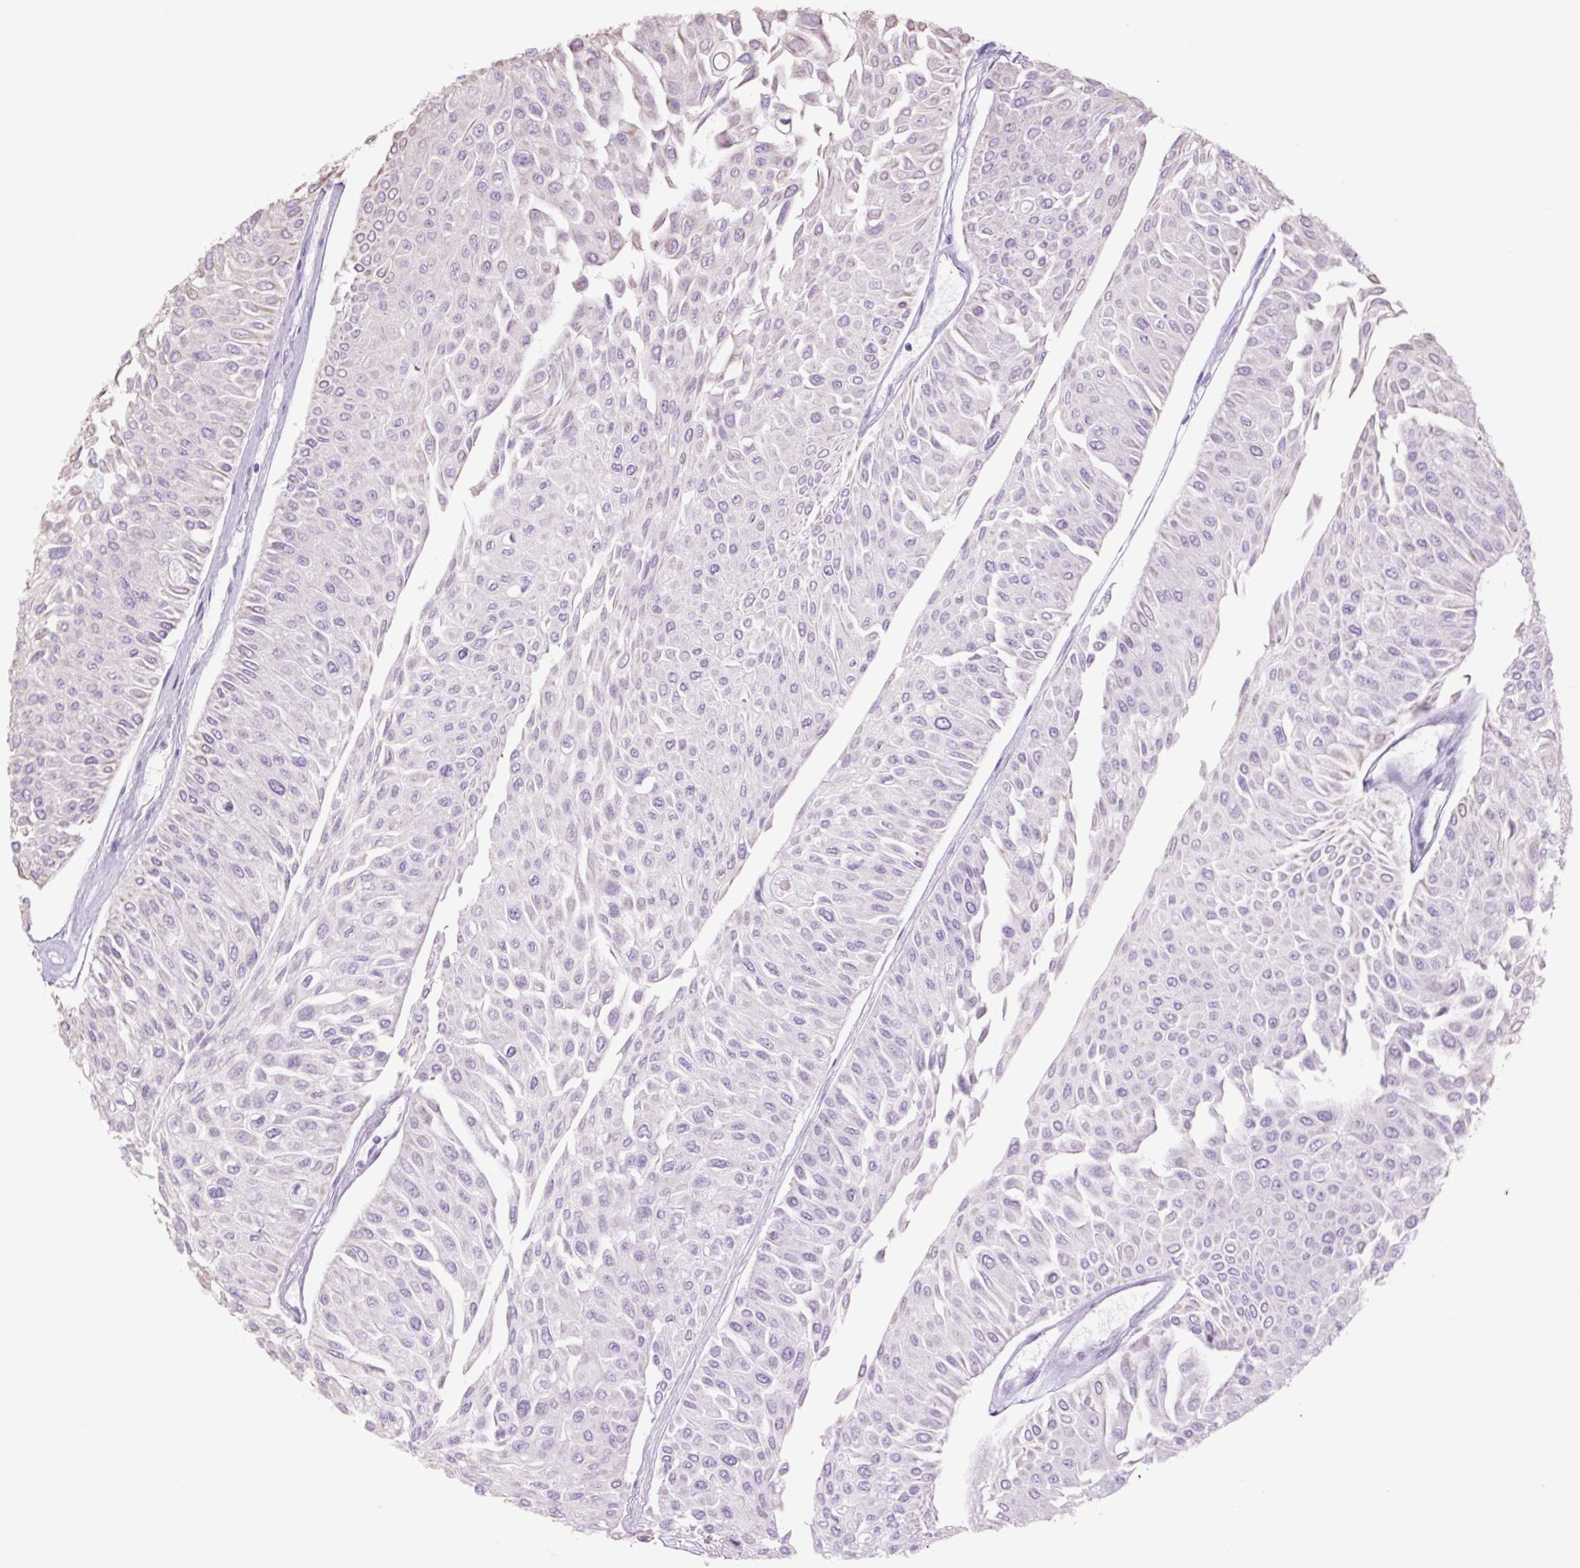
{"staining": {"intensity": "negative", "quantity": "none", "location": "none"}, "tissue": "urothelial cancer", "cell_type": "Tumor cells", "image_type": "cancer", "snomed": [{"axis": "morphology", "description": "Urothelial carcinoma, Low grade"}, {"axis": "topography", "description": "Urinary bladder"}], "caption": "Photomicrograph shows no significant protein positivity in tumor cells of low-grade urothelial carcinoma. (DAB immunohistochemistry visualized using brightfield microscopy, high magnification).", "gene": "TFF2", "patient": {"sex": "male", "age": 67}}